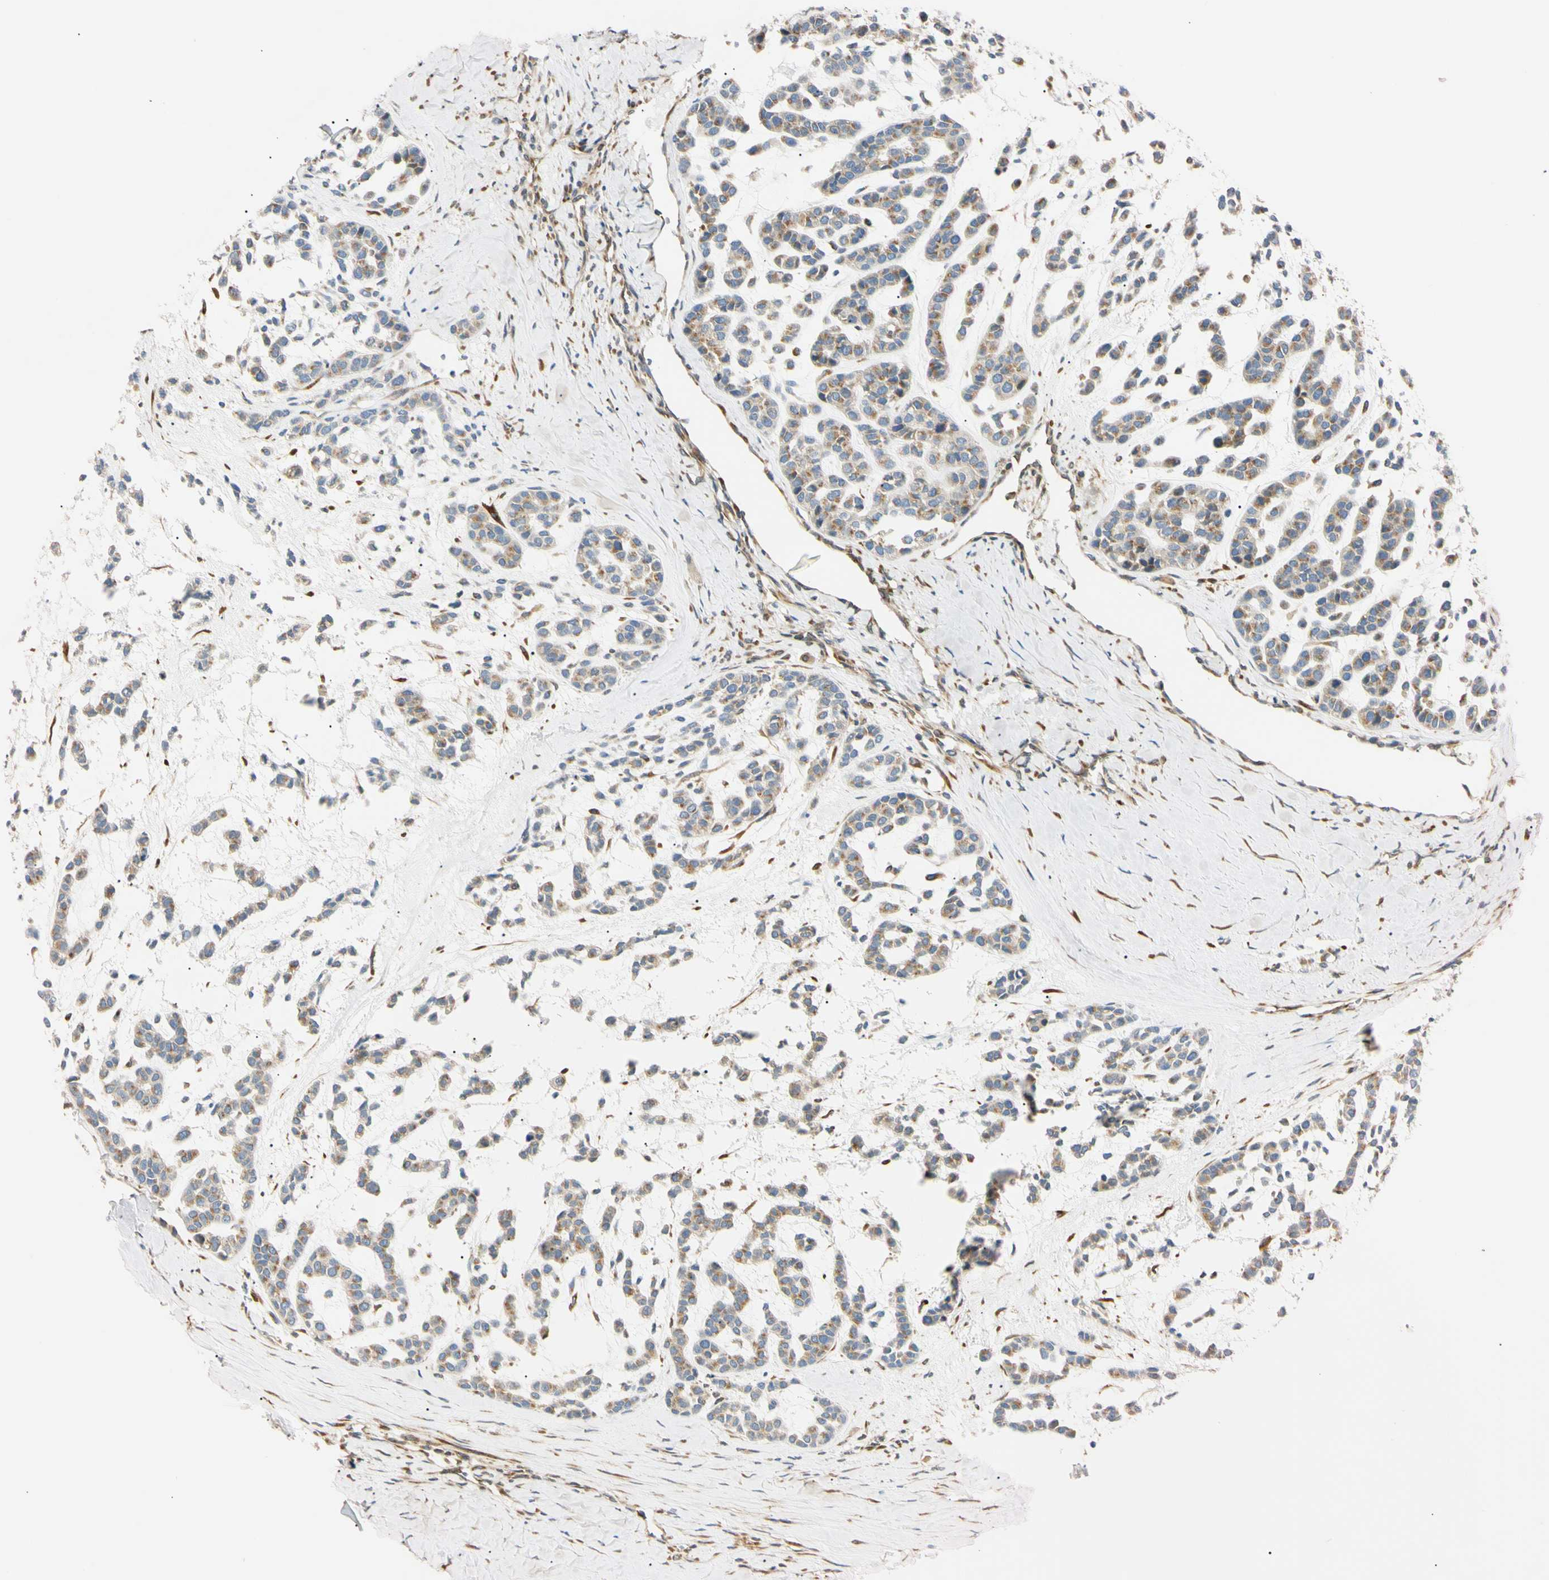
{"staining": {"intensity": "weak", "quantity": "25%-75%", "location": "cytoplasmic/membranous"}, "tissue": "head and neck cancer", "cell_type": "Tumor cells", "image_type": "cancer", "snomed": [{"axis": "morphology", "description": "Adenocarcinoma, NOS"}, {"axis": "morphology", "description": "Adenoma, NOS"}, {"axis": "topography", "description": "Head-Neck"}], "caption": "Head and neck cancer stained for a protein demonstrates weak cytoplasmic/membranous positivity in tumor cells. The staining was performed using DAB (3,3'-diaminobenzidine) to visualize the protein expression in brown, while the nuclei were stained in blue with hematoxylin (Magnification: 20x).", "gene": "IER3IP1", "patient": {"sex": "female", "age": 55}}